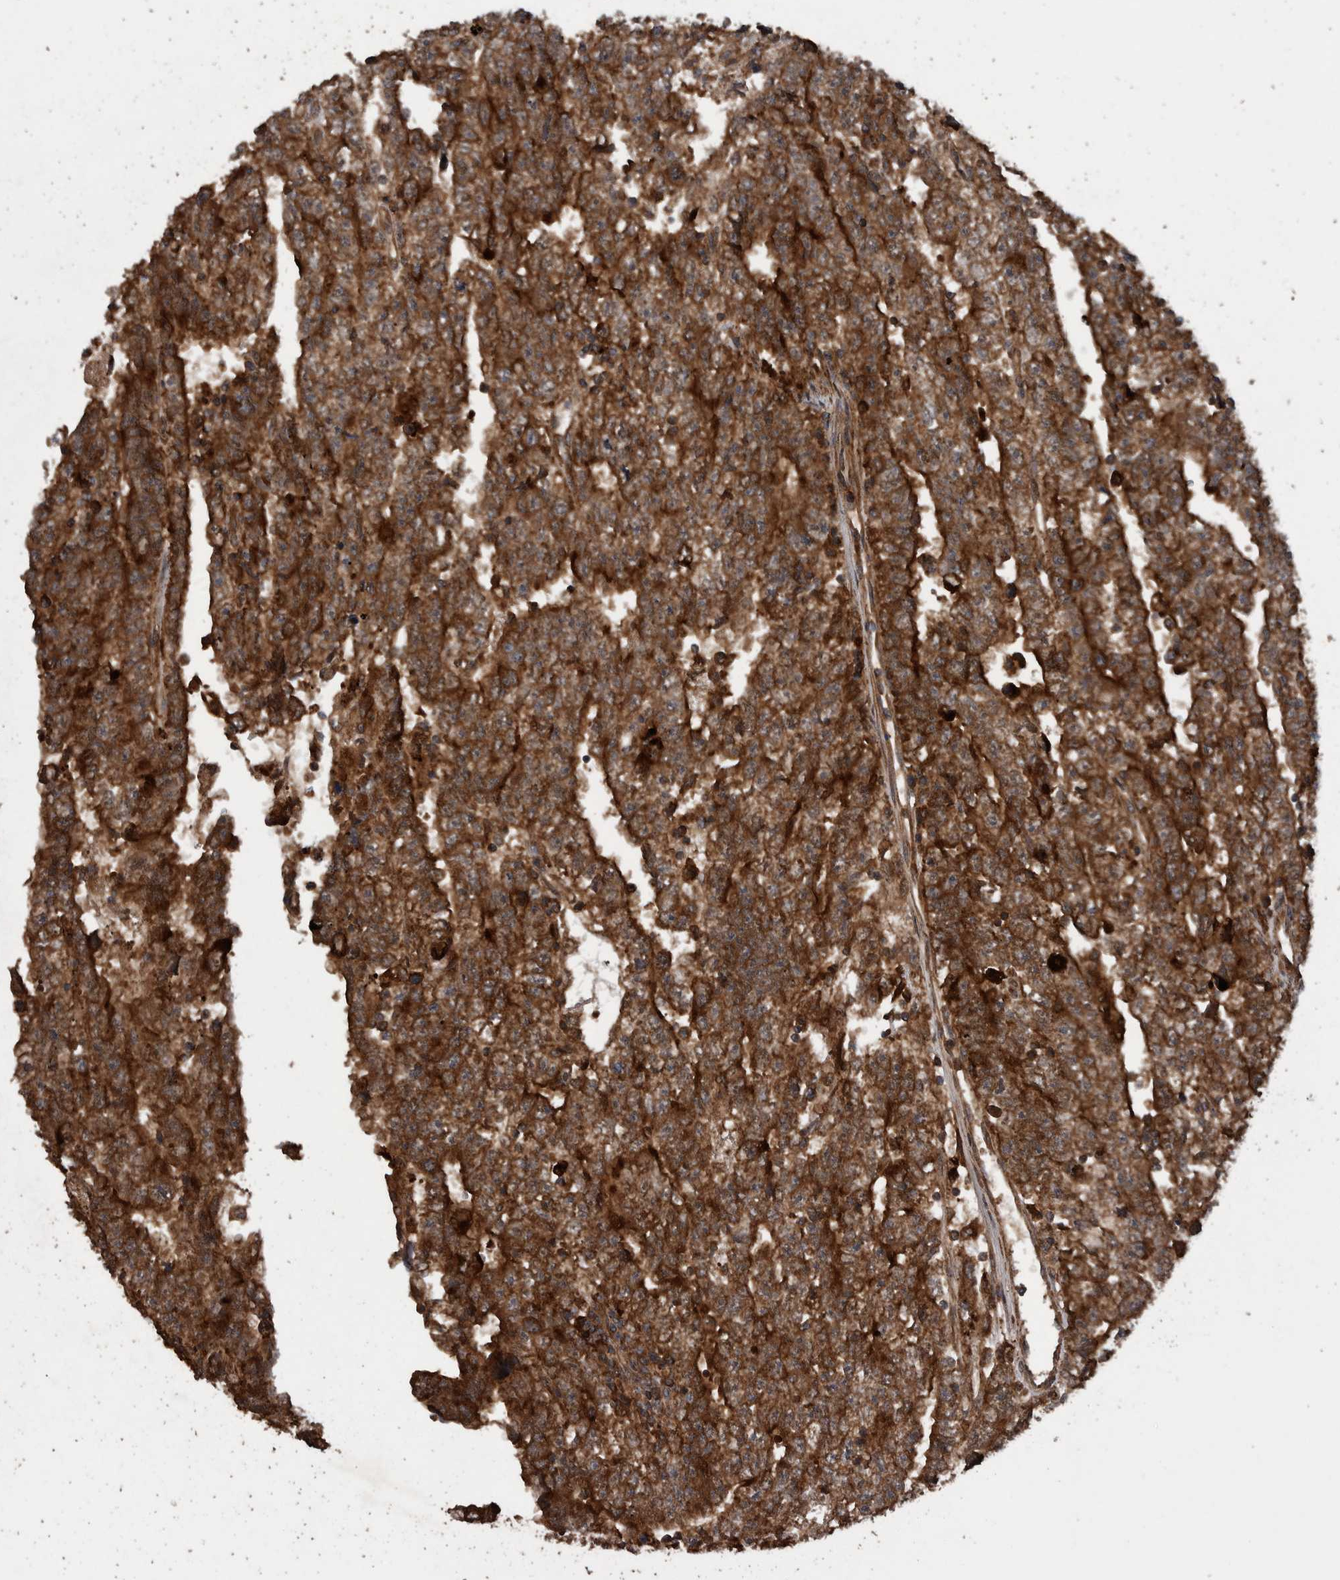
{"staining": {"intensity": "strong", "quantity": ">75%", "location": "cytoplasmic/membranous"}, "tissue": "testis cancer", "cell_type": "Tumor cells", "image_type": "cancer", "snomed": [{"axis": "morphology", "description": "Carcinoma, Embryonal, NOS"}, {"axis": "topography", "description": "Testis"}], "caption": "Protein staining of testis cancer (embryonal carcinoma) tissue displays strong cytoplasmic/membranous positivity in about >75% of tumor cells. (Stains: DAB (3,3'-diaminobenzidine) in brown, nuclei in blue, Microscopy: brightfield microscopy at high magnification).", "gene": "TRIM16", "patient": {"sex": "male", "age": 25}}